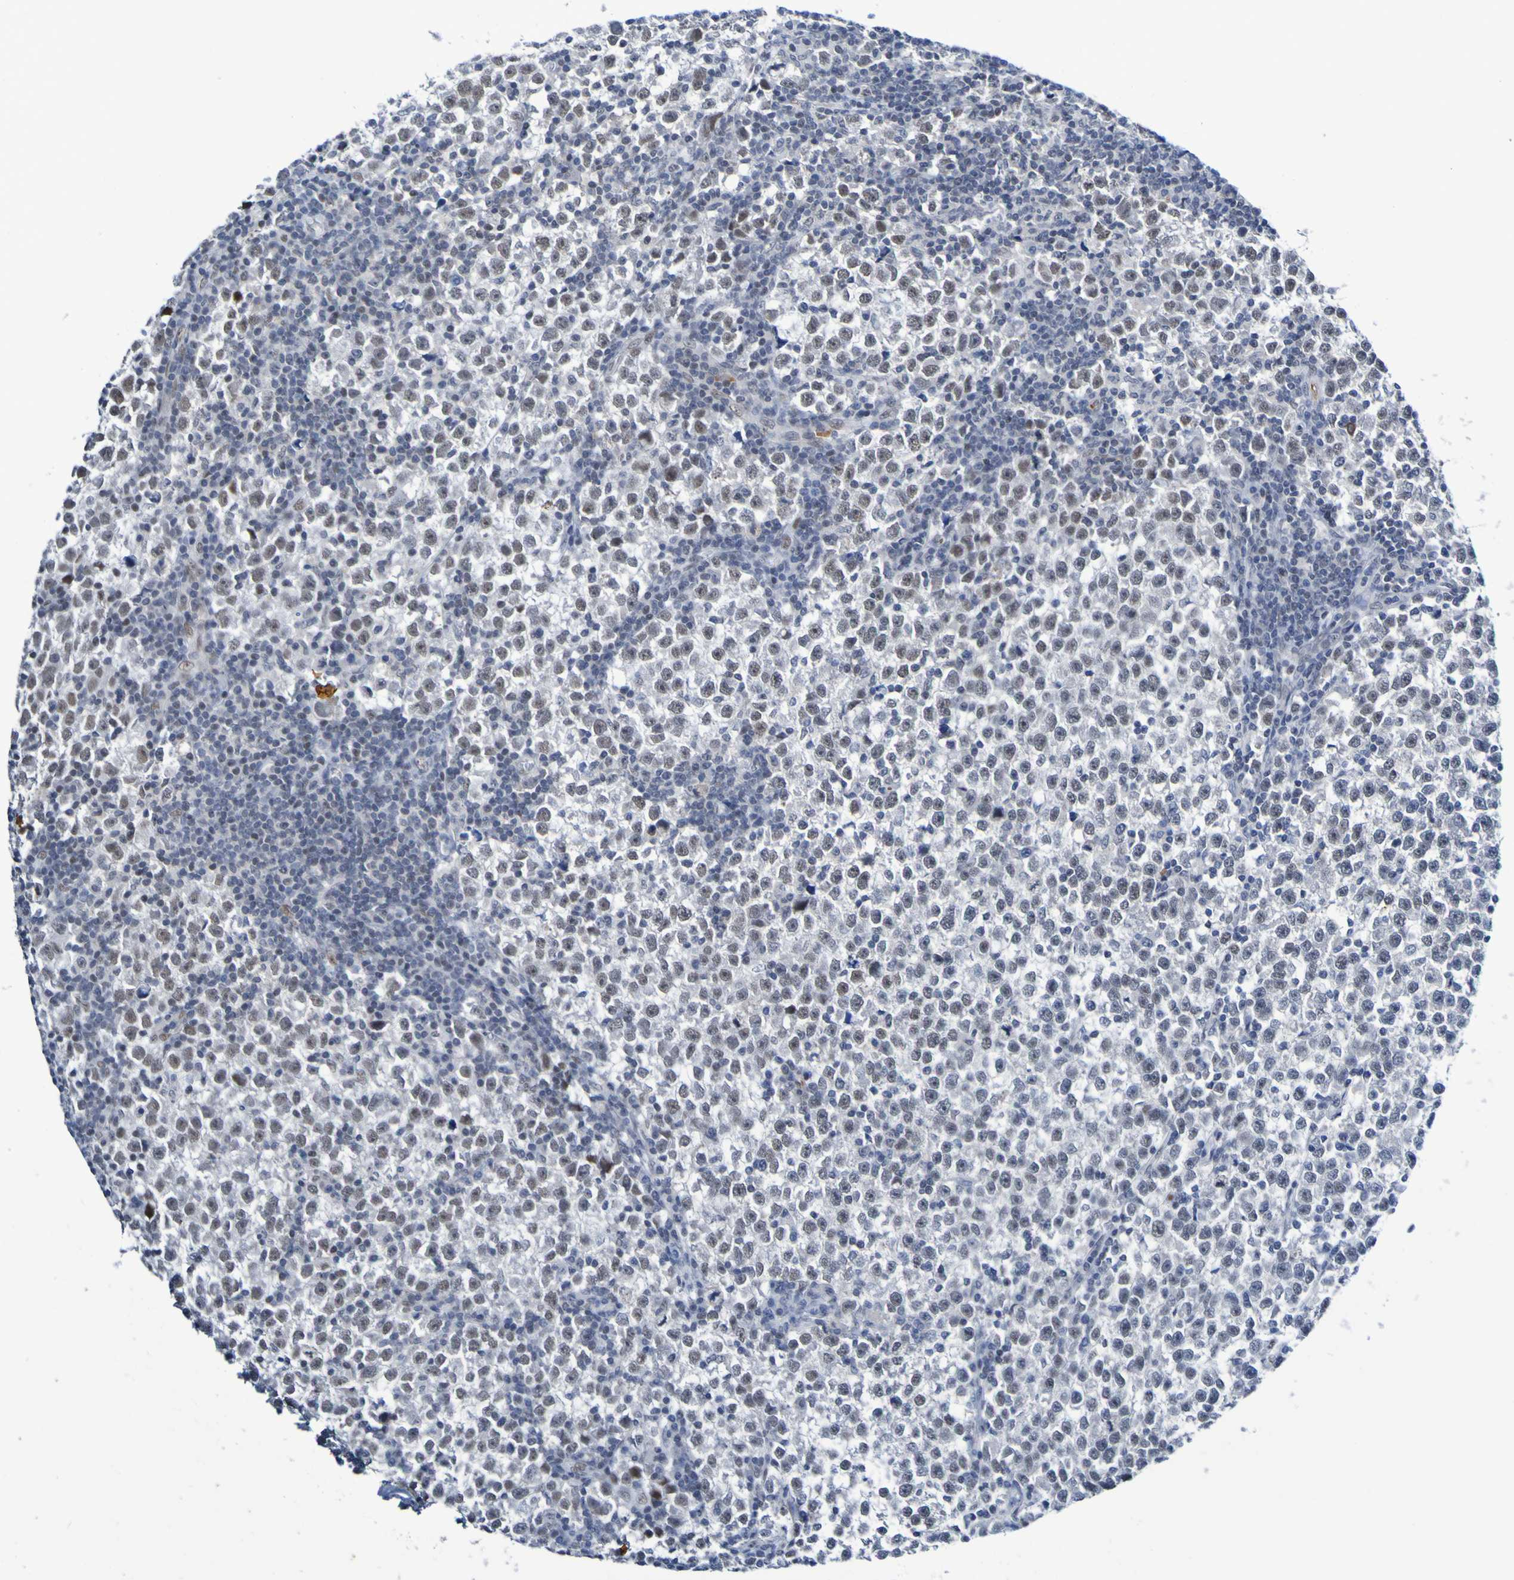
{"staining": {"intensity": "weak", "quantity": "25%-75%", "location": "nuclear"}, "tissue": "testis cancer", "cell_type": "Tumor cells", "image_type": "cancer", "snomed": [{"axis": "morphology", "description": "Seminoma, NOS"}, {"axis": "topography", "description": "Testis"}], "caption": "Immunohistochemical staining of human seminoma (testis) demonstrates weak nuclear protein positivity in approximately 25%-75% of tumor cells.", "gene": "PCGF1", "patient": {"sex": "male", "age": 43}}